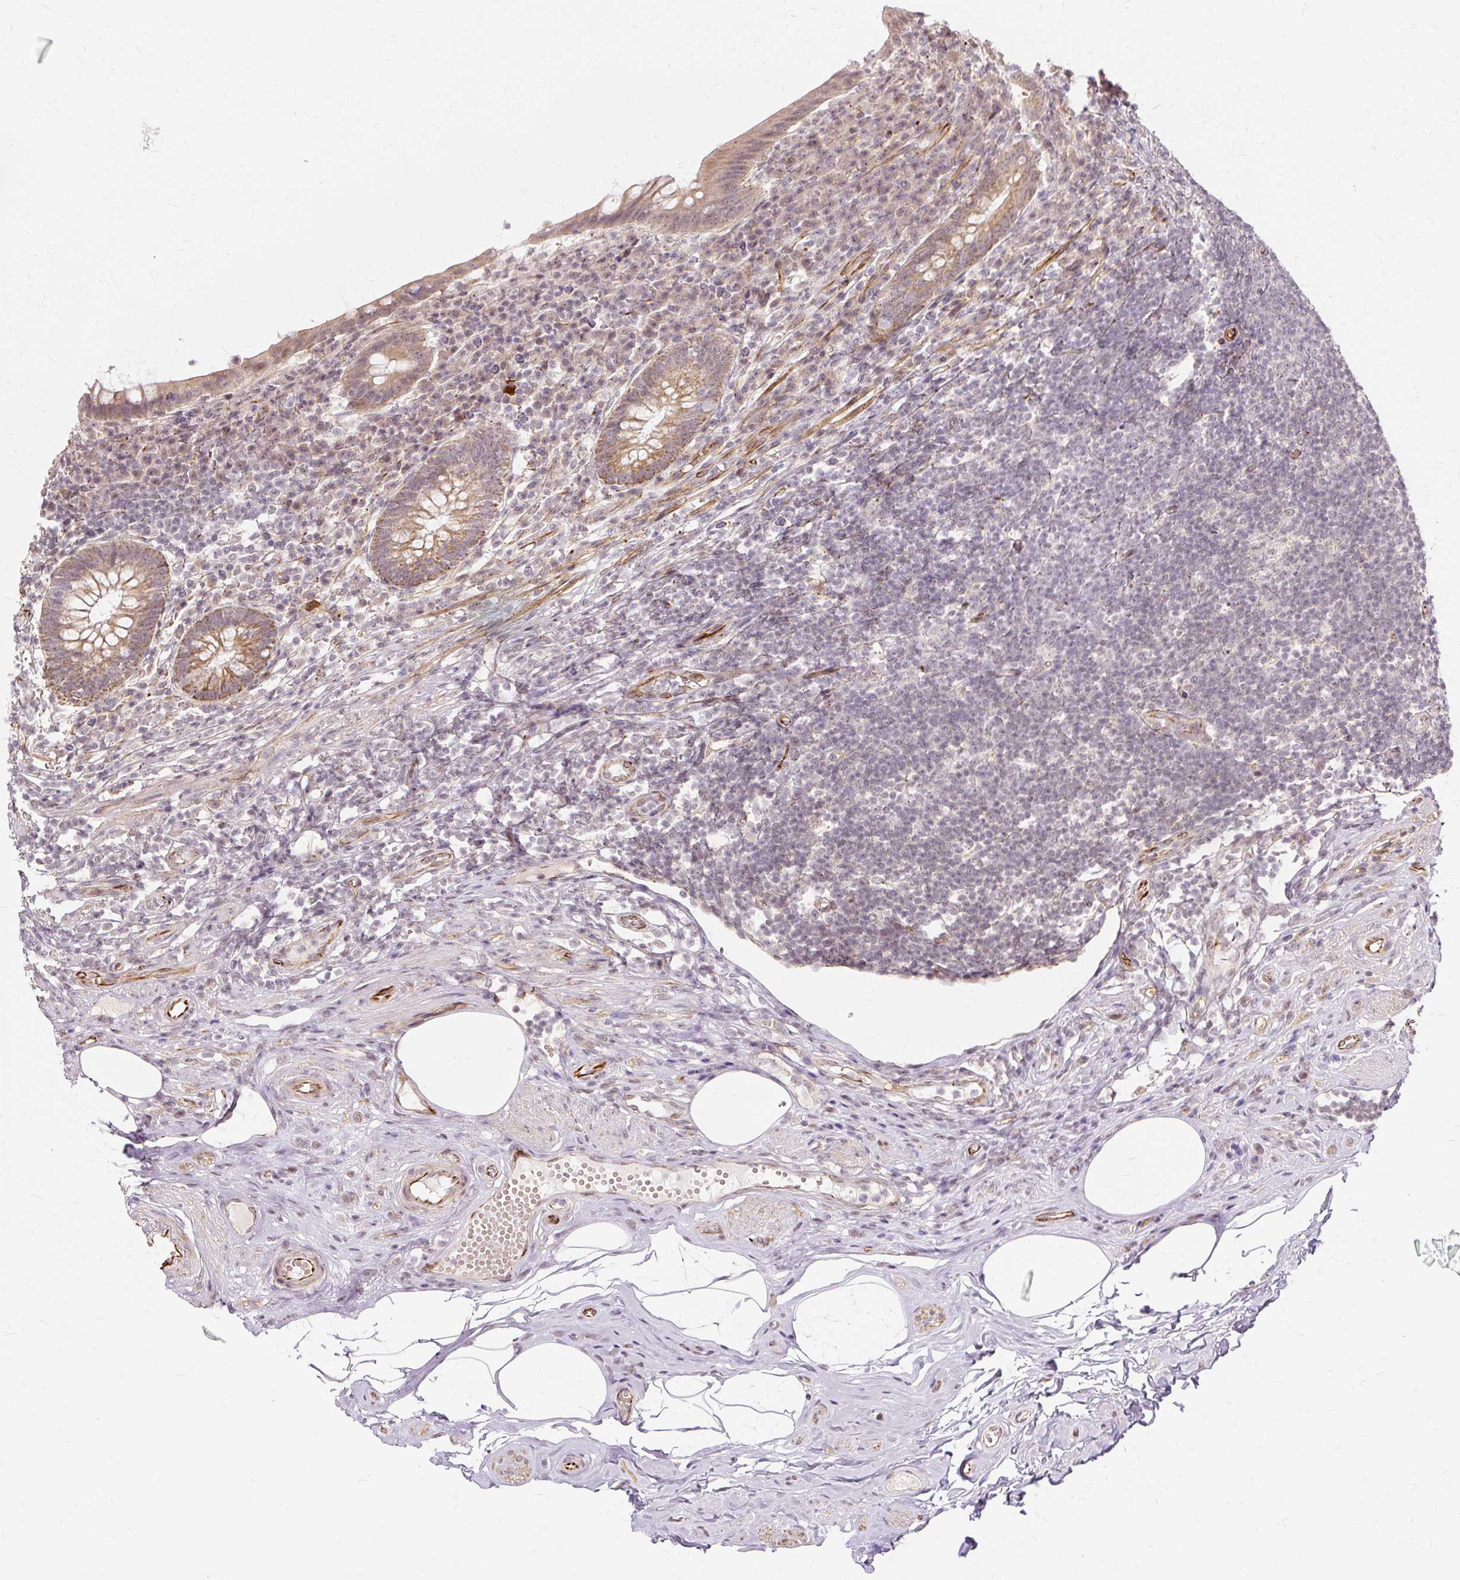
{"staining": {"intensity": "moderate", "quantity": ">75%", "location": "cytoplasmic/membranous,nuclear"}, "tissue": "appendix", "cell_type": "Glandular cells", "image_type": "normal", "snomed": [{"axis": "morphology", "description": "Normal tissue, NOS"}, {"axis": "topography", "description": "Appendix"}], "caption": "Moderate cytoplasmic/membranous,nuclear positivity is present in about >75% of glandular cells in unremarkable appendix.", "gene": "MMACHC", "patient": {"sex": "female", "age": 56}}